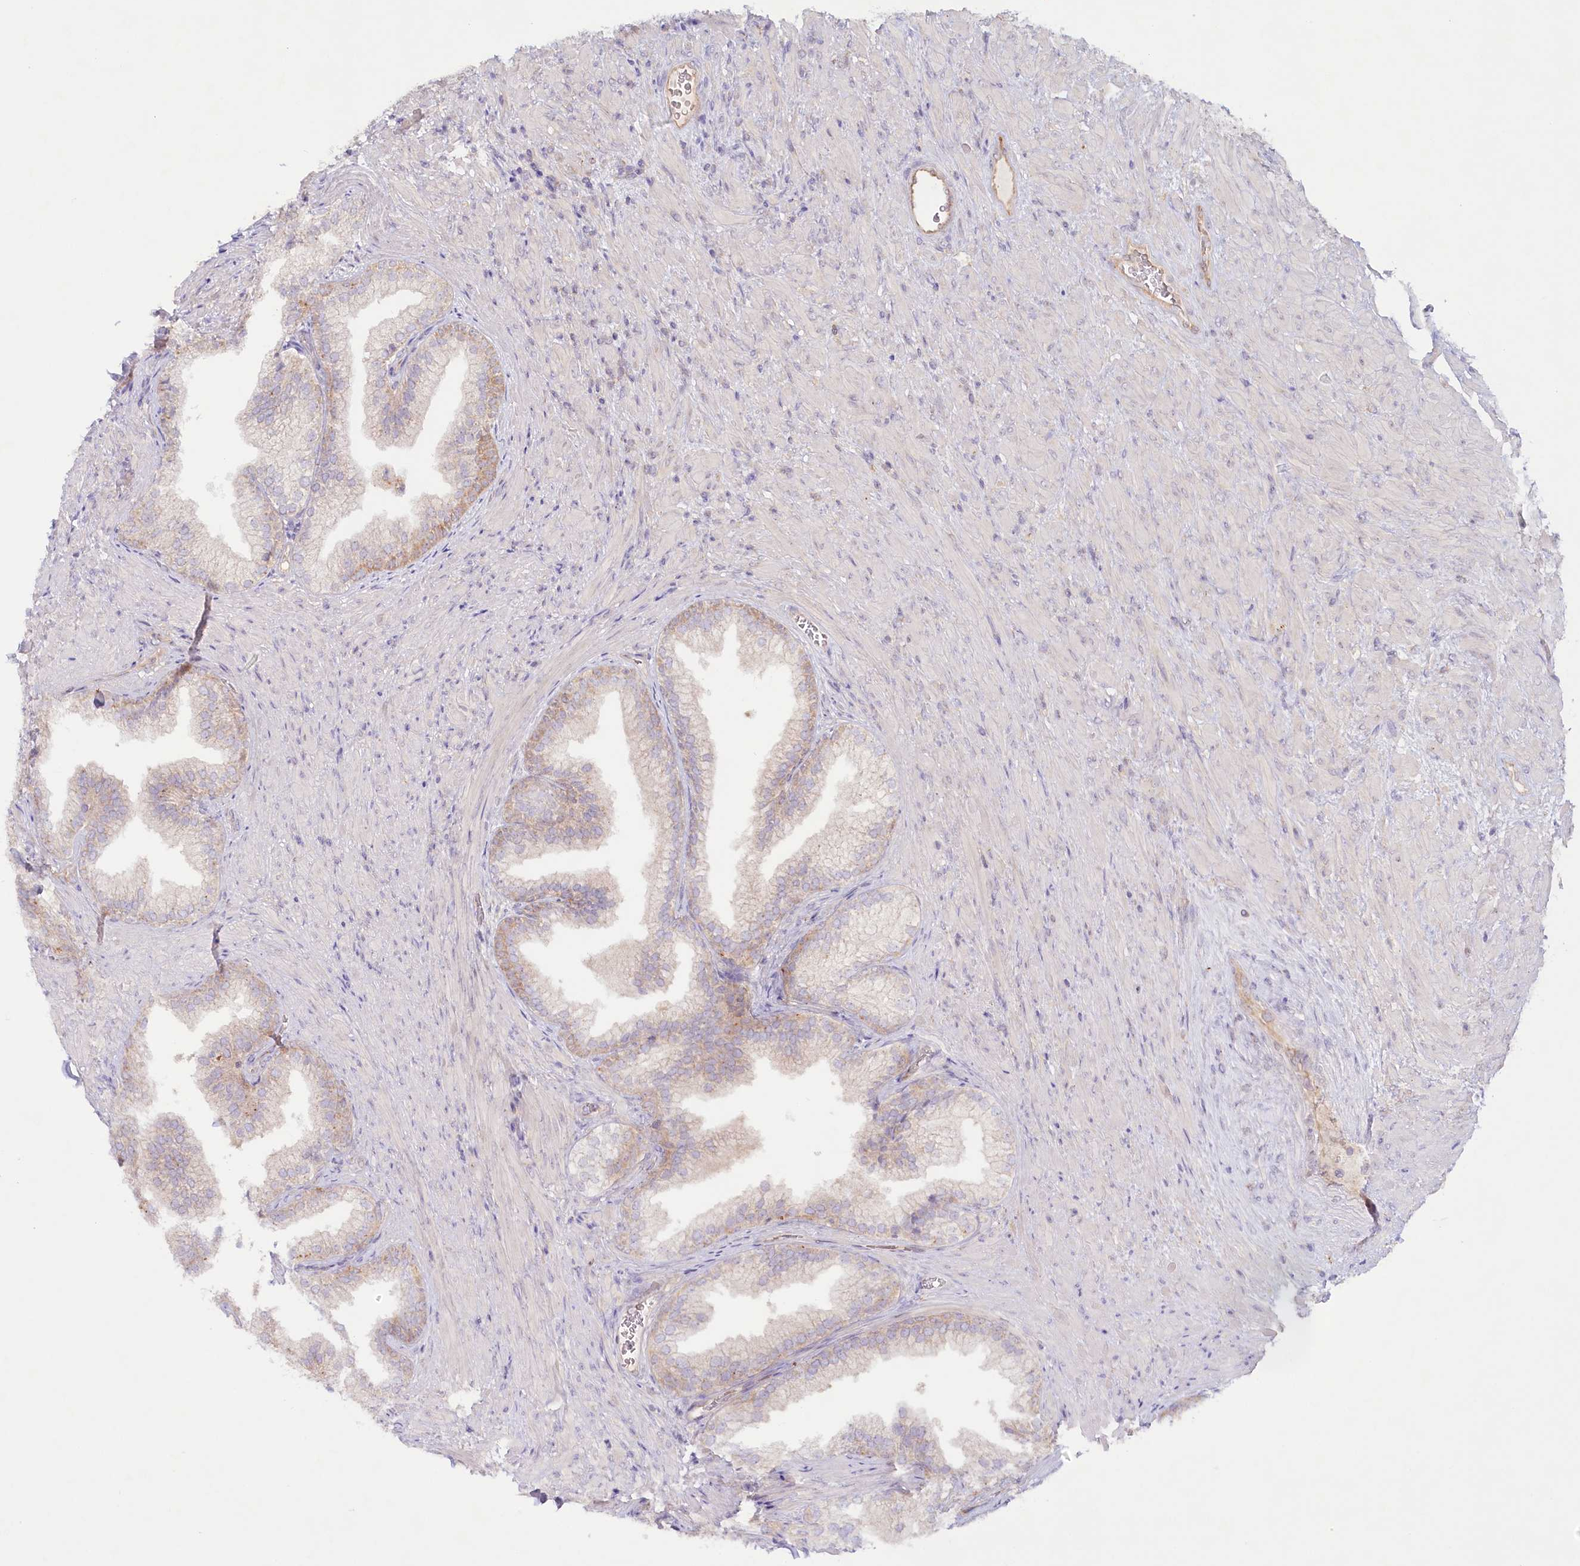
{"staining": {"intensity": "moderate", "quantity": "<25%", "location": "cytoplasmic/membranous"}, "tissue": "prostate", "cell_type": "Glandular cells", "image_type": "normal", "snomed": [{"axis": "morphology", "description": "Normal tissue, NOS"}, {"axis": "topography", "description": "Prostate"}], "caption": "This micrograph shows IHC staining of benign prostate, with low moderate cytoplasmic/membranous expression in about <25% of glandular cells.", "gene": "TNIP1", "patient": {"sex": "male", "age": 76}}